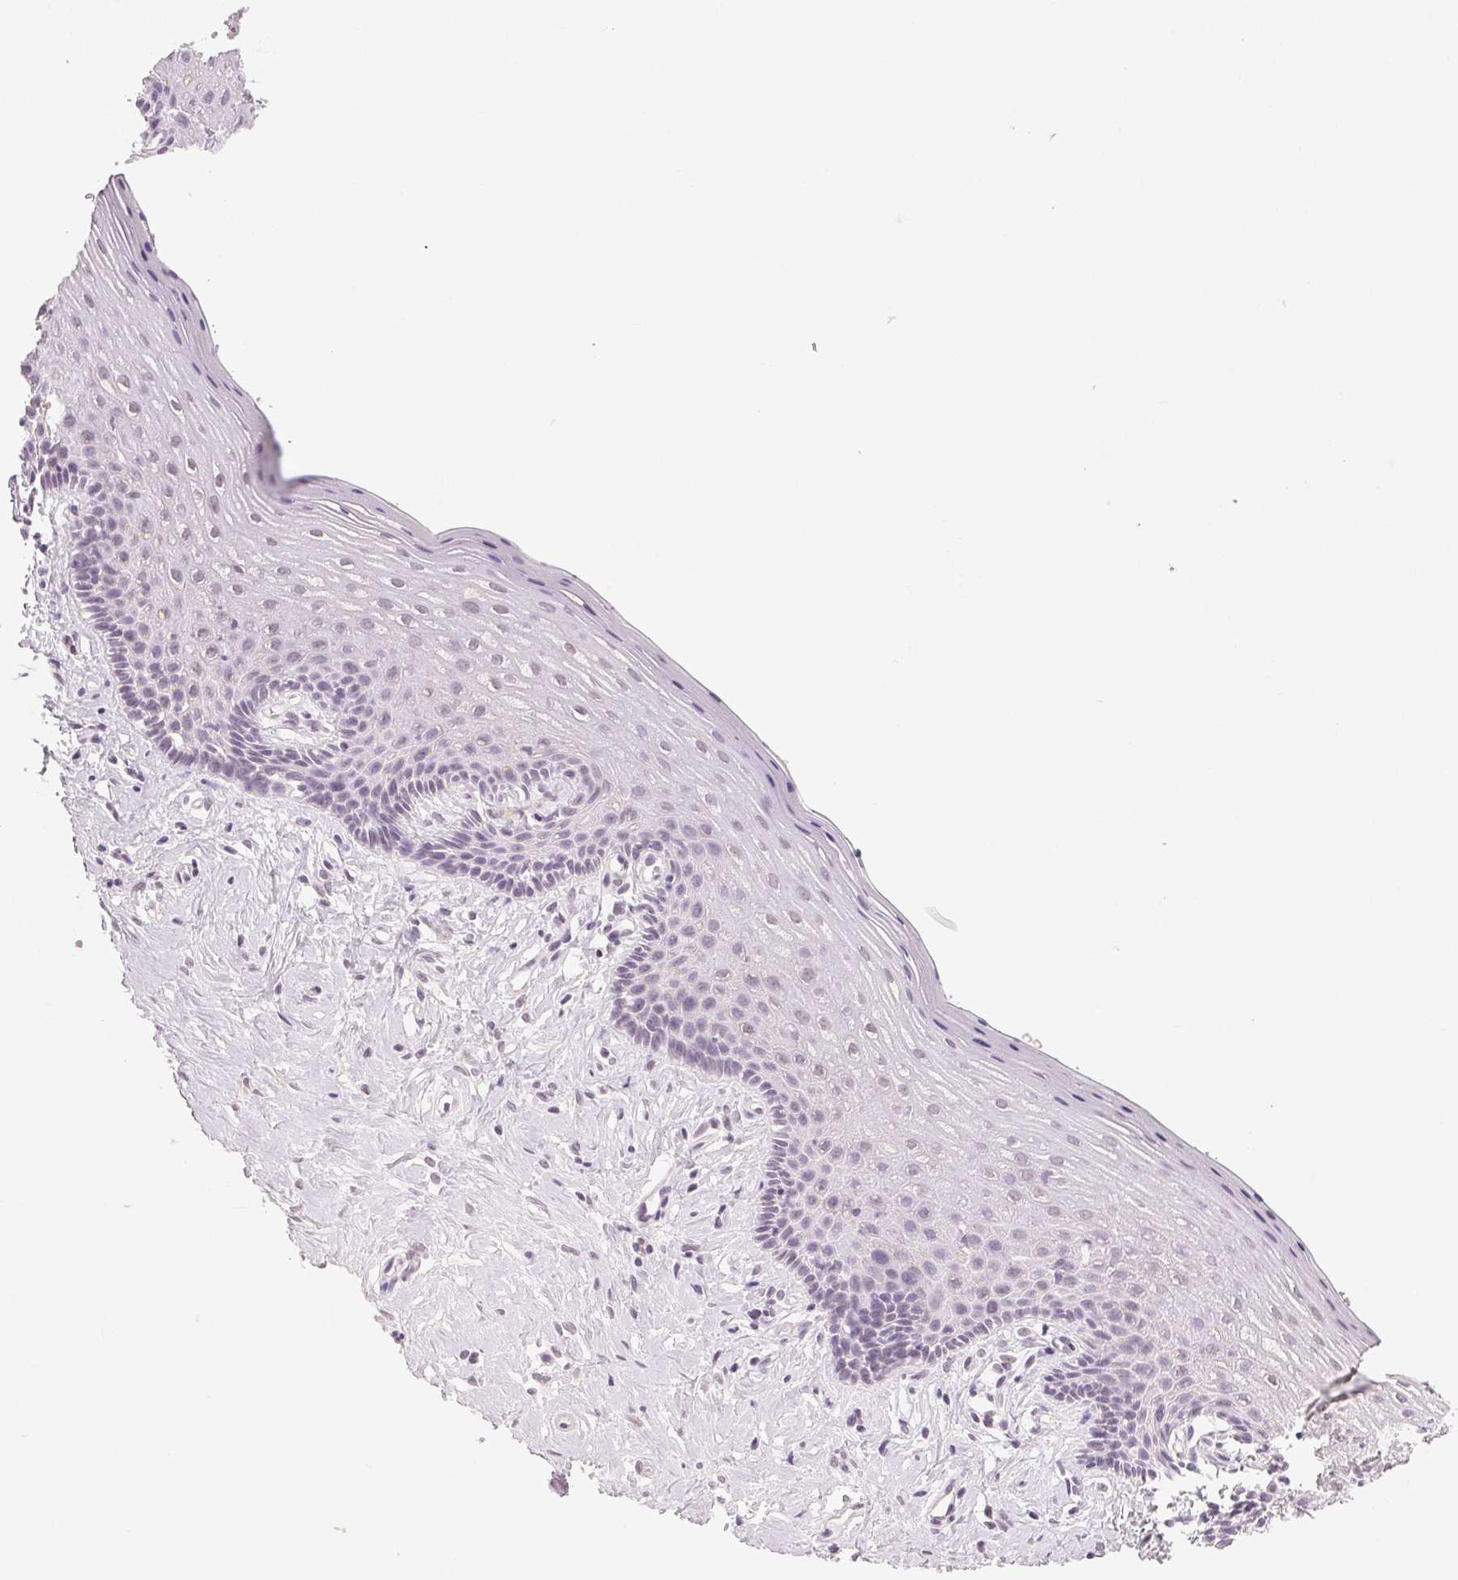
{"staining": {"intensity": "negative", "quantity": "none", "location": "none"}, "tissue": "vagina", "cell_type": "Squamous epithelial cells", "image_type": "normal", "snomed": [{"axis": "morphology", "description": "Normal tissue, NOS"}, {"axis": "topography", "description": "Vagina"}], "caption": "Vagina stained for a protein using immunohistochemistry reveals no staining squamous epithelial cells.", "gene": "KPRP", "patient": {"sex": "female", "age": 42}}